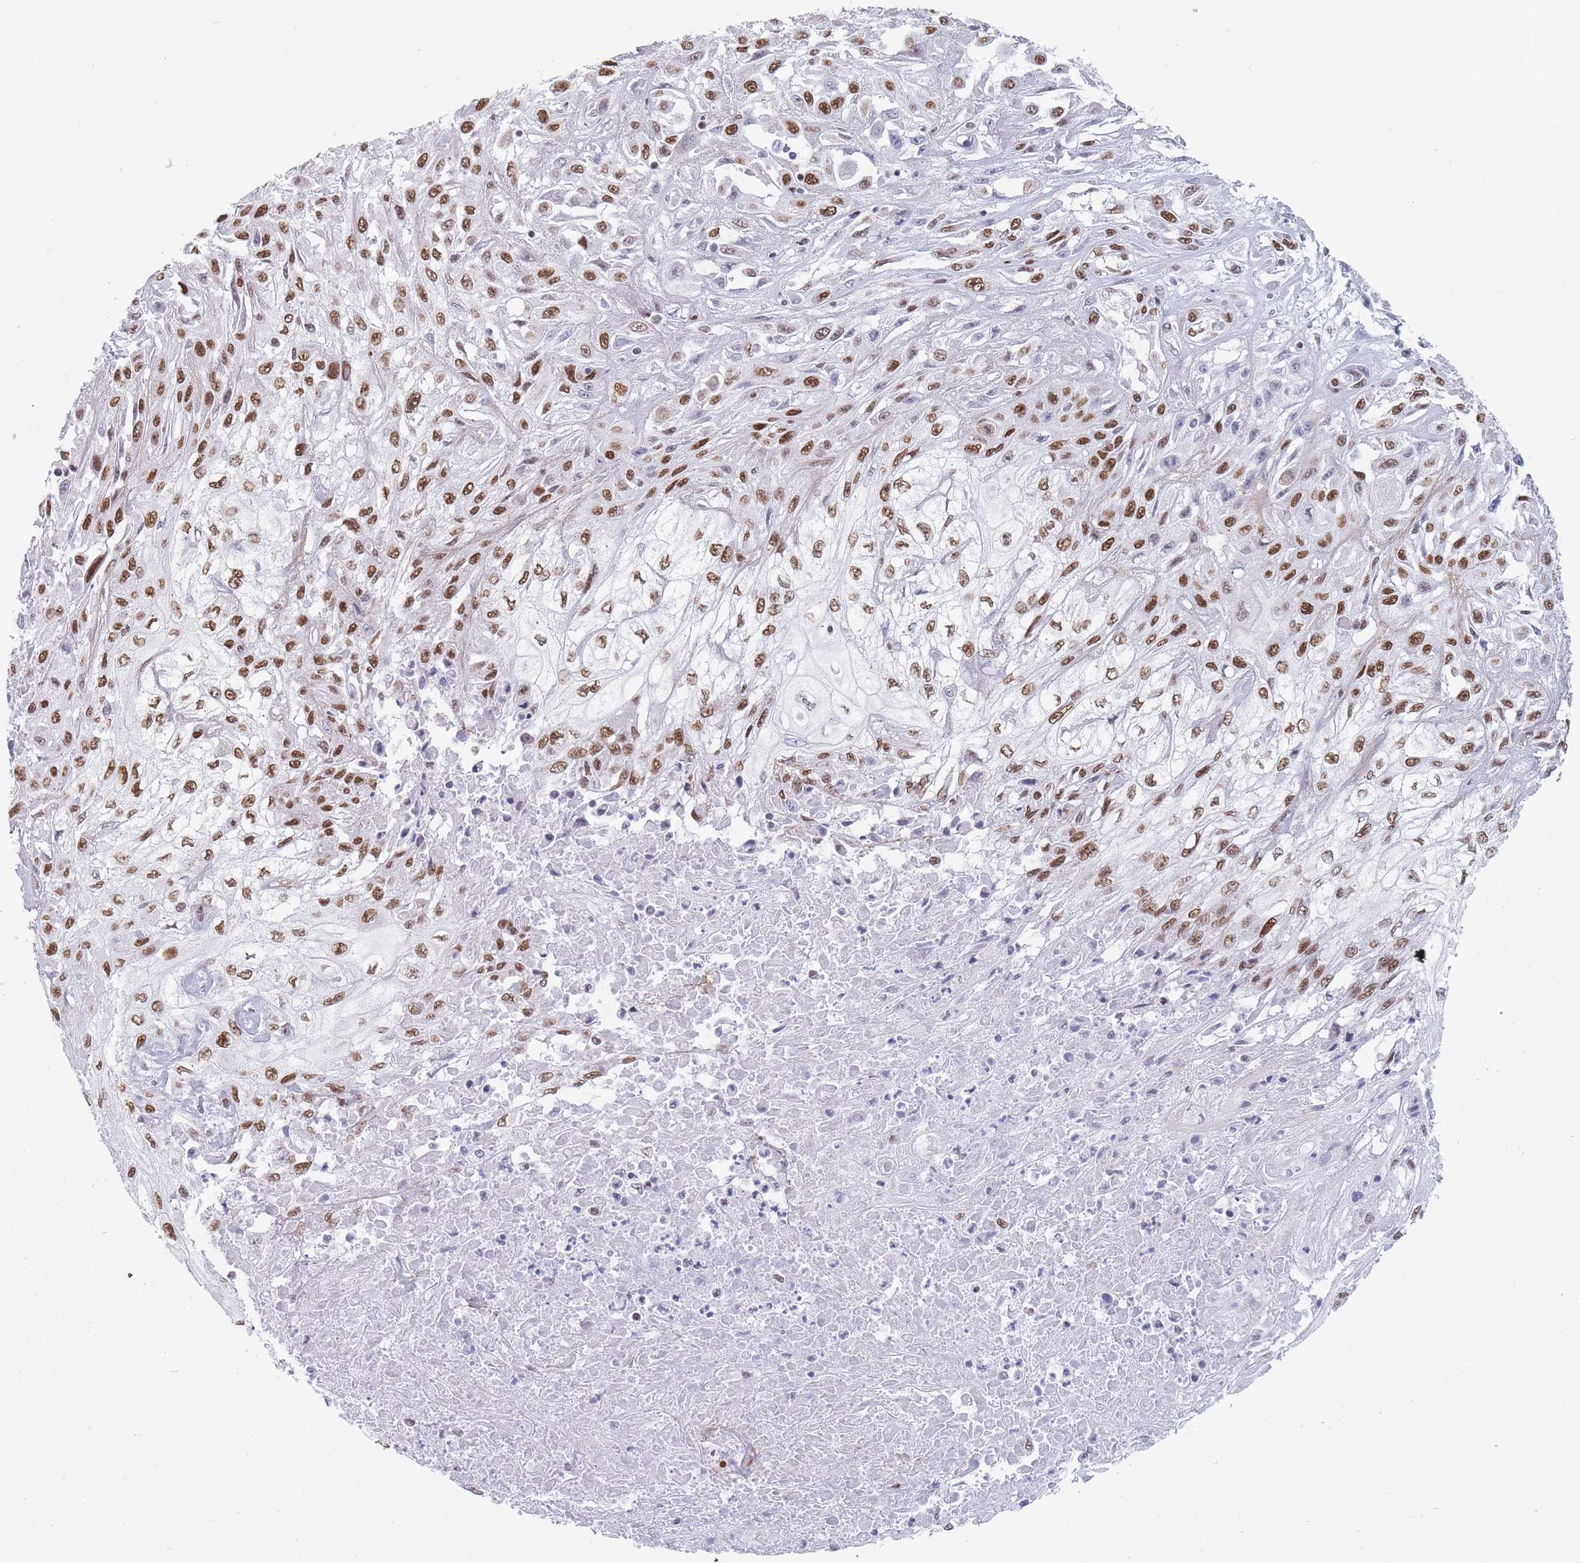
{"staining": {"intensity": "moderate", "quantity": ">75%", "location": "nuclear"}, "tissue": "skin cancer", "cell_type": "Tumor cells", "image_type": "cancer", "snomed": [{"axis": "morphology", "description": "Squamous cell carcinoma, NOS"}, {"axis": "morphology", "description": "Squamous cell carcinoma, metastatic, NOS"}, {"axis": "topography", "description": "Skin"}, {"axis": "topography", "description": "Lymph node"}], "caption": "Immunohistochemical staining of human squamous cell carcinoma (skin) reveals medium levels of moderate nuclear protein positivity in approximately >75% of tumor cells.", "gene": "SAFB2", "patient": {"sex": "male", "age": 75}}